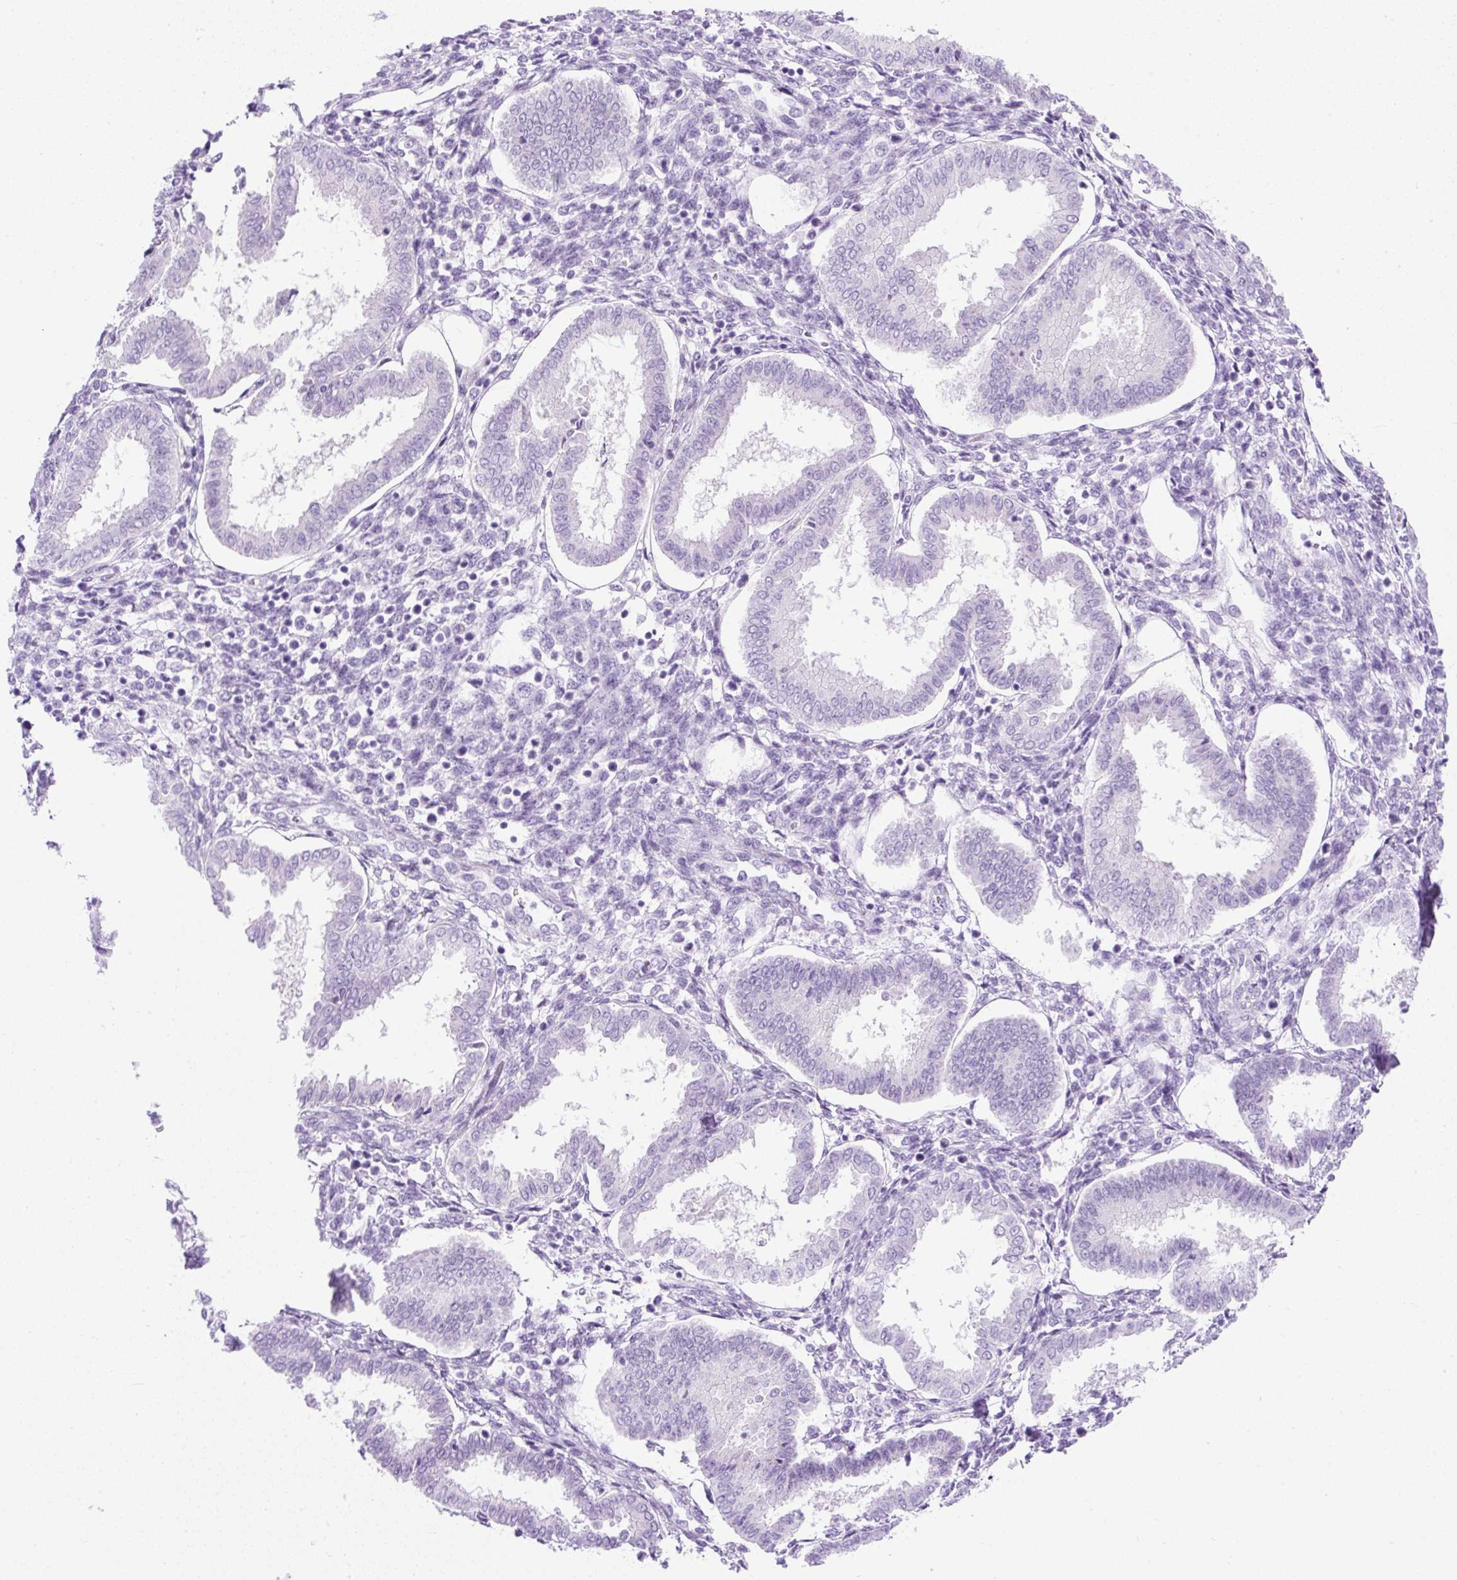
{"staining": {"intensity": "negative", "quantity": "none", "location": "none"}, "tissue": "endometrium", "cell_type": "Cells in endometrial stroma", "image_type": "normal", "snomed": [{"axis": "morphology", "description": "Normal tissue, NOS"}, {"axis": "topography", "description": "Endometrium"}], "caption": "High power microscopy photomicrograph of an IHC micrograph of unremarkable endometrium, revealing no significant expression in cells in endometrial stroma. (Stains: DAB (3,3'-diaminobenzidine) IHC with hematoxylin counter stain, Microscopy: brightfield microscopy at high magnification).", "gene": "UPP1", "patient": {"sex": "female", "age": 24}}